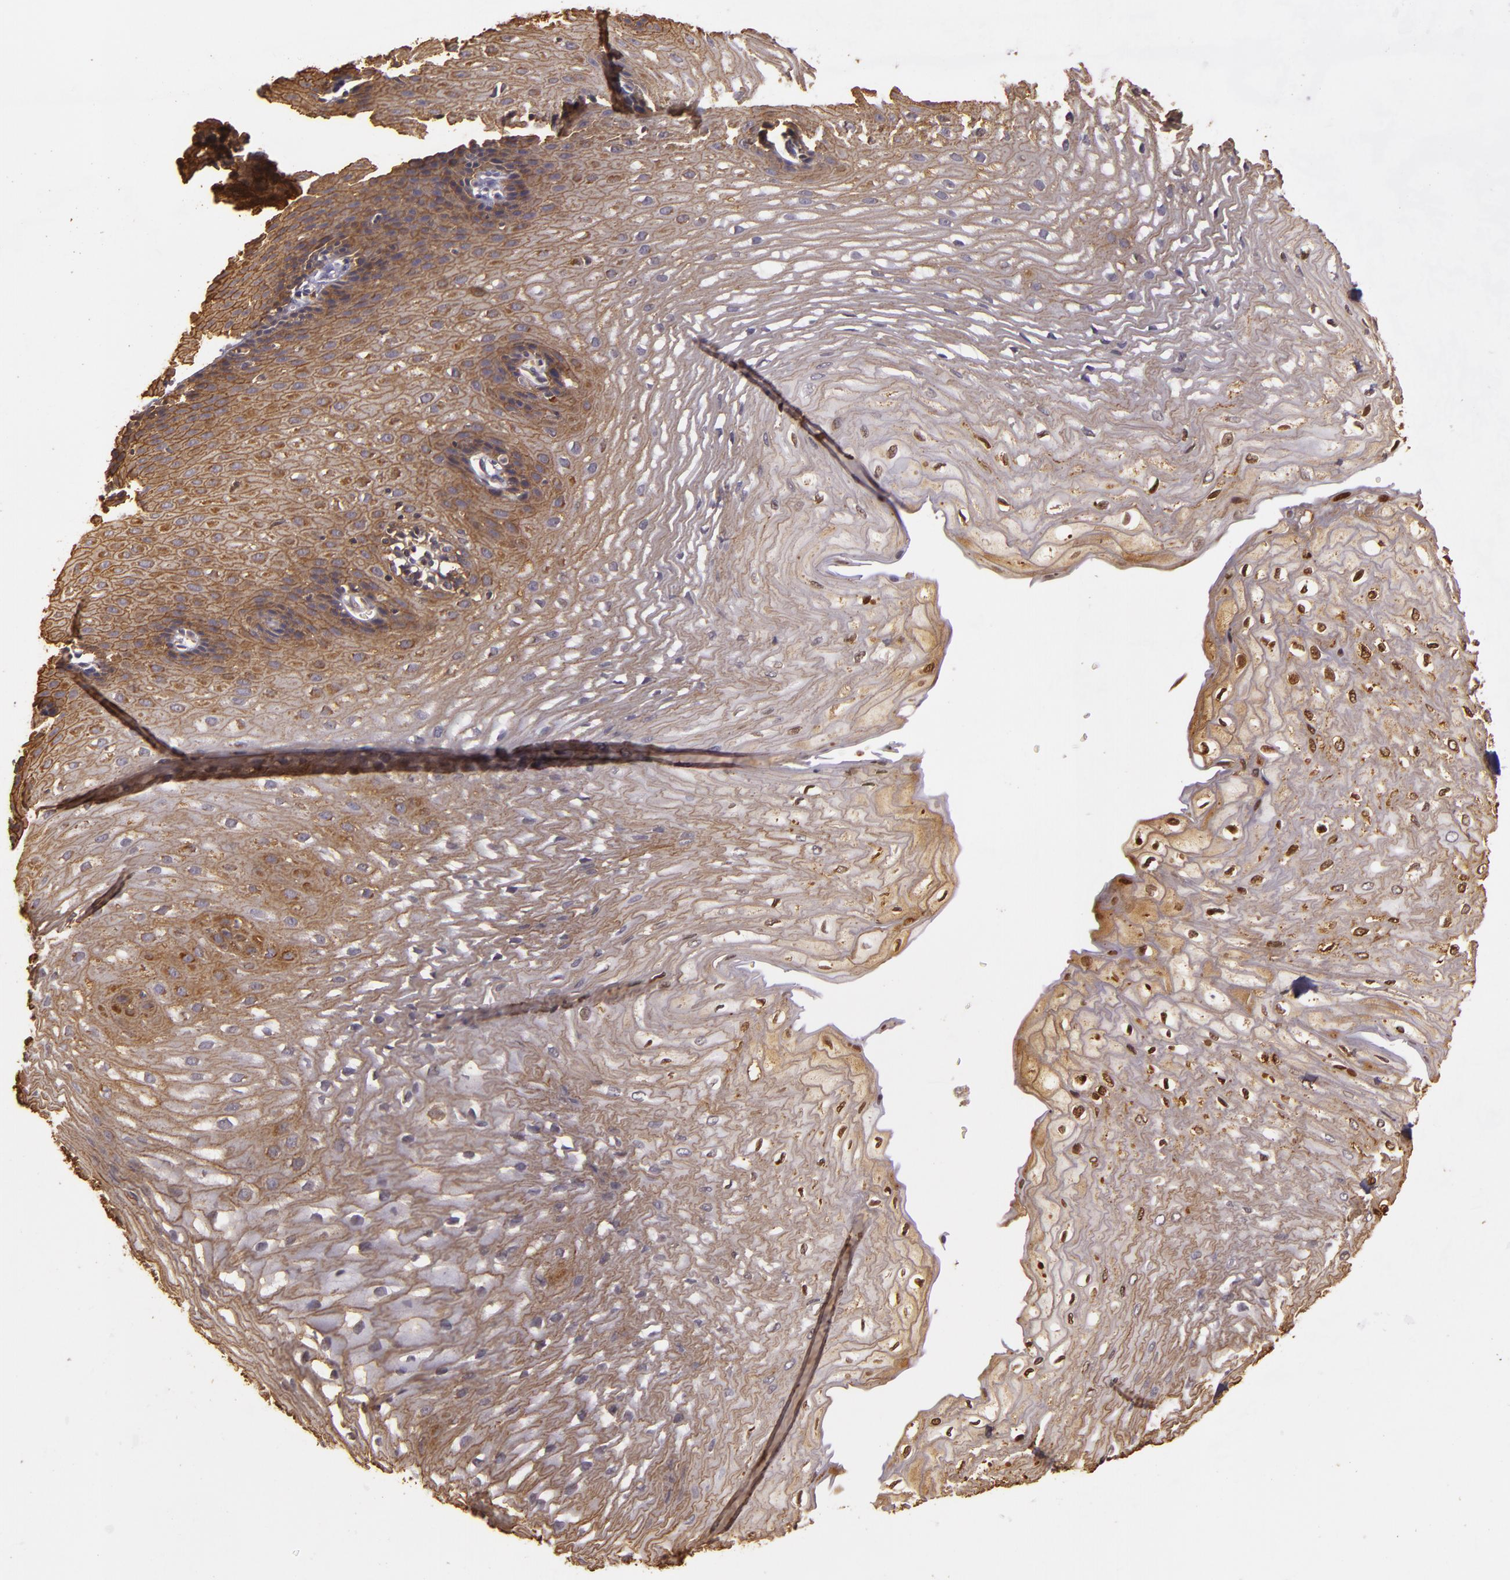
{"staining": {"intensity": "strong", "quantity": "25%-75%", "location": "cytoplasmic/membranous"}, "tissue": "esophagus", "cell_type": "Squamous epithelial cells", "image_type": "normal", "snomed": [{"axis": "morphology", "description": "Normal tissue, NOS"}, {"axis": "topography", "description": "Esophagus"}], "caption": "Immunohistochemistry (IHC) micrograph of unremarkable esophagus: human esophagus stained using IHC demonstrates high levels of strong protein expression localized specifically in the cytoplasmic/membranous of squamous epithelial cells, appearing as a cytoplasmic/membranous brown color.", "gene": "SLC9A3R1", "patient": {"sex": "male", "age": 70}}